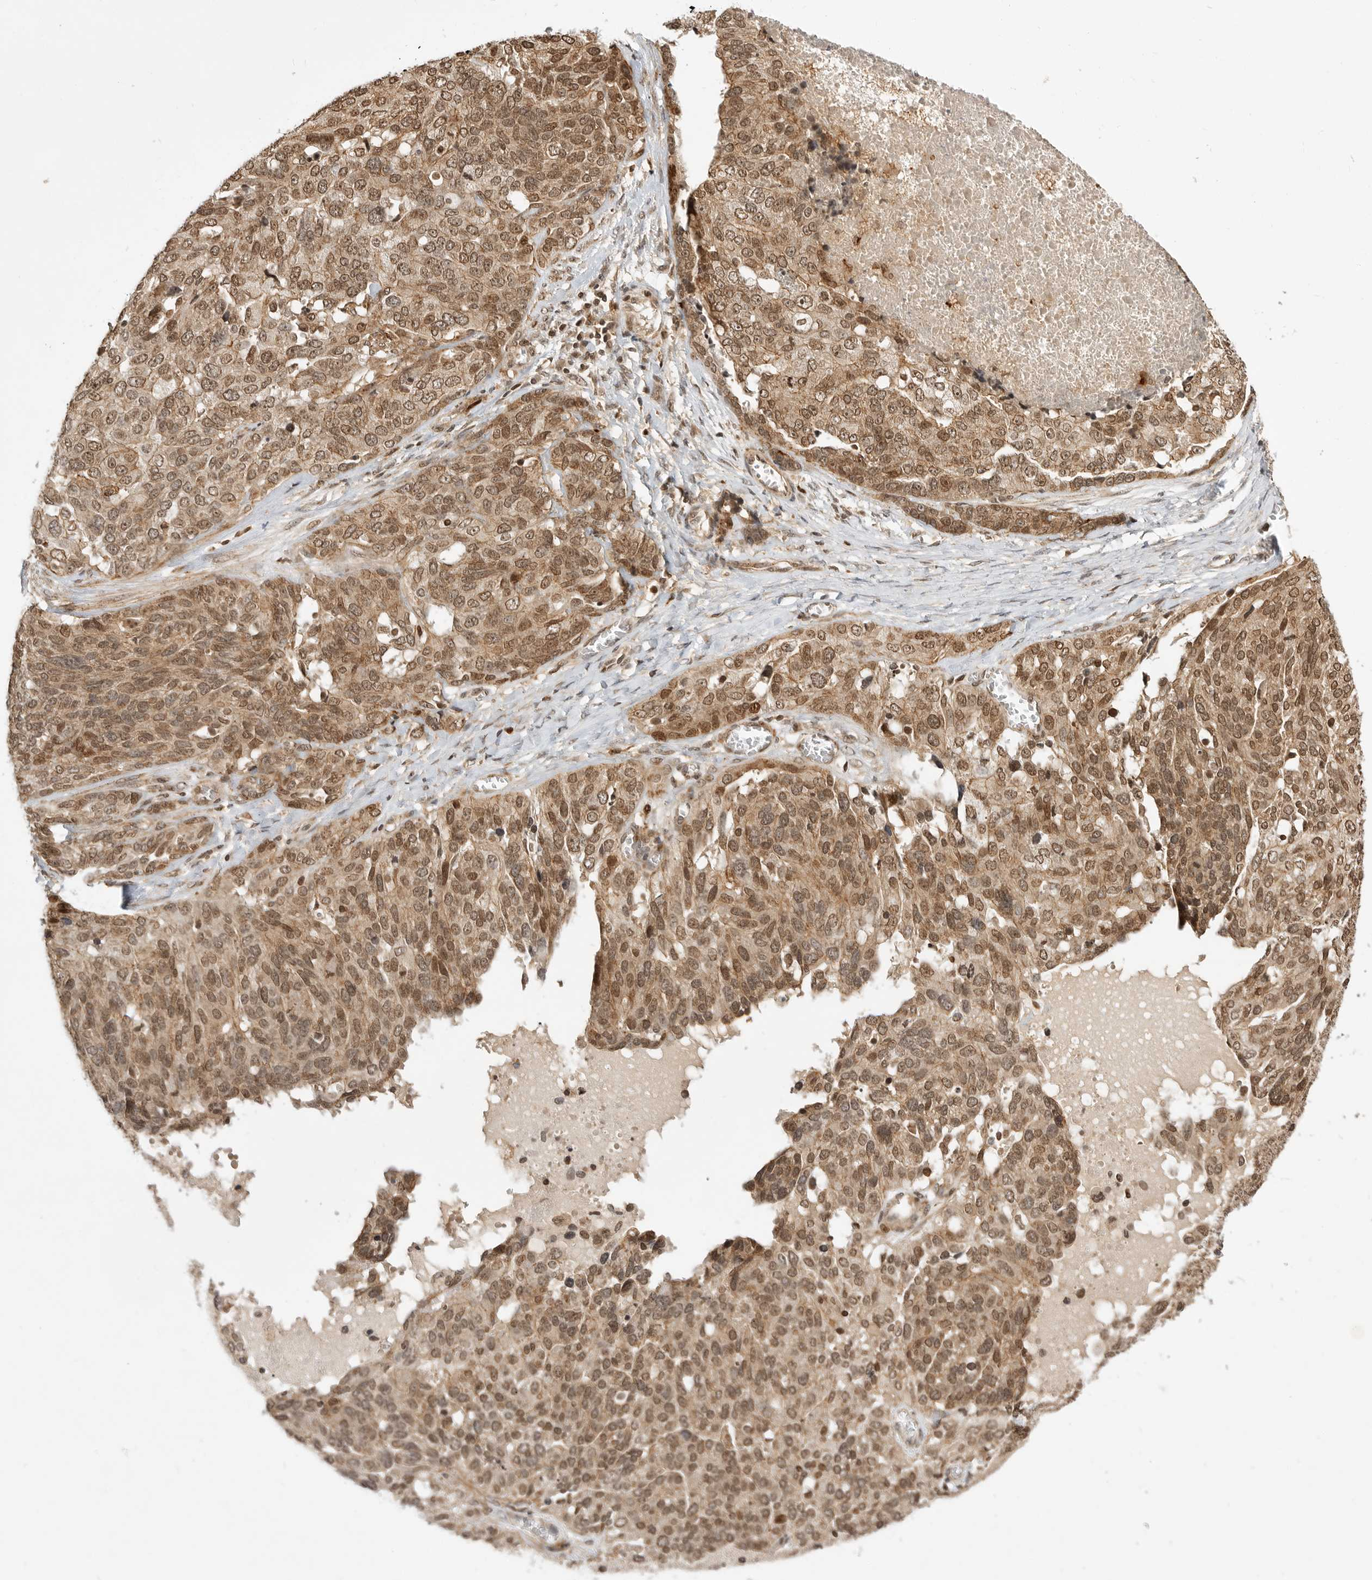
{"staining": {"intensity": "moderate", "quantity": ">75%", "location": "cytoplasmic/membranous,nuclear"}, "tissue": "ovarian cancer", "cell_type": "Tumor cells", "image_type": "cancer", "snomed": [{"axis": "morphology", "description": "Cystadenocarcinoma, serous, NOS"}, {"axis": "topography", "description": "Ovary"}], "caption": "A brown stain labels moderate cytoplasmic/membranous and nuclear positivity of a protein in ovarian cancer tumor cells.", "gene": "CSNK1G3", "patient": {"sex": "female", "age": 44}}